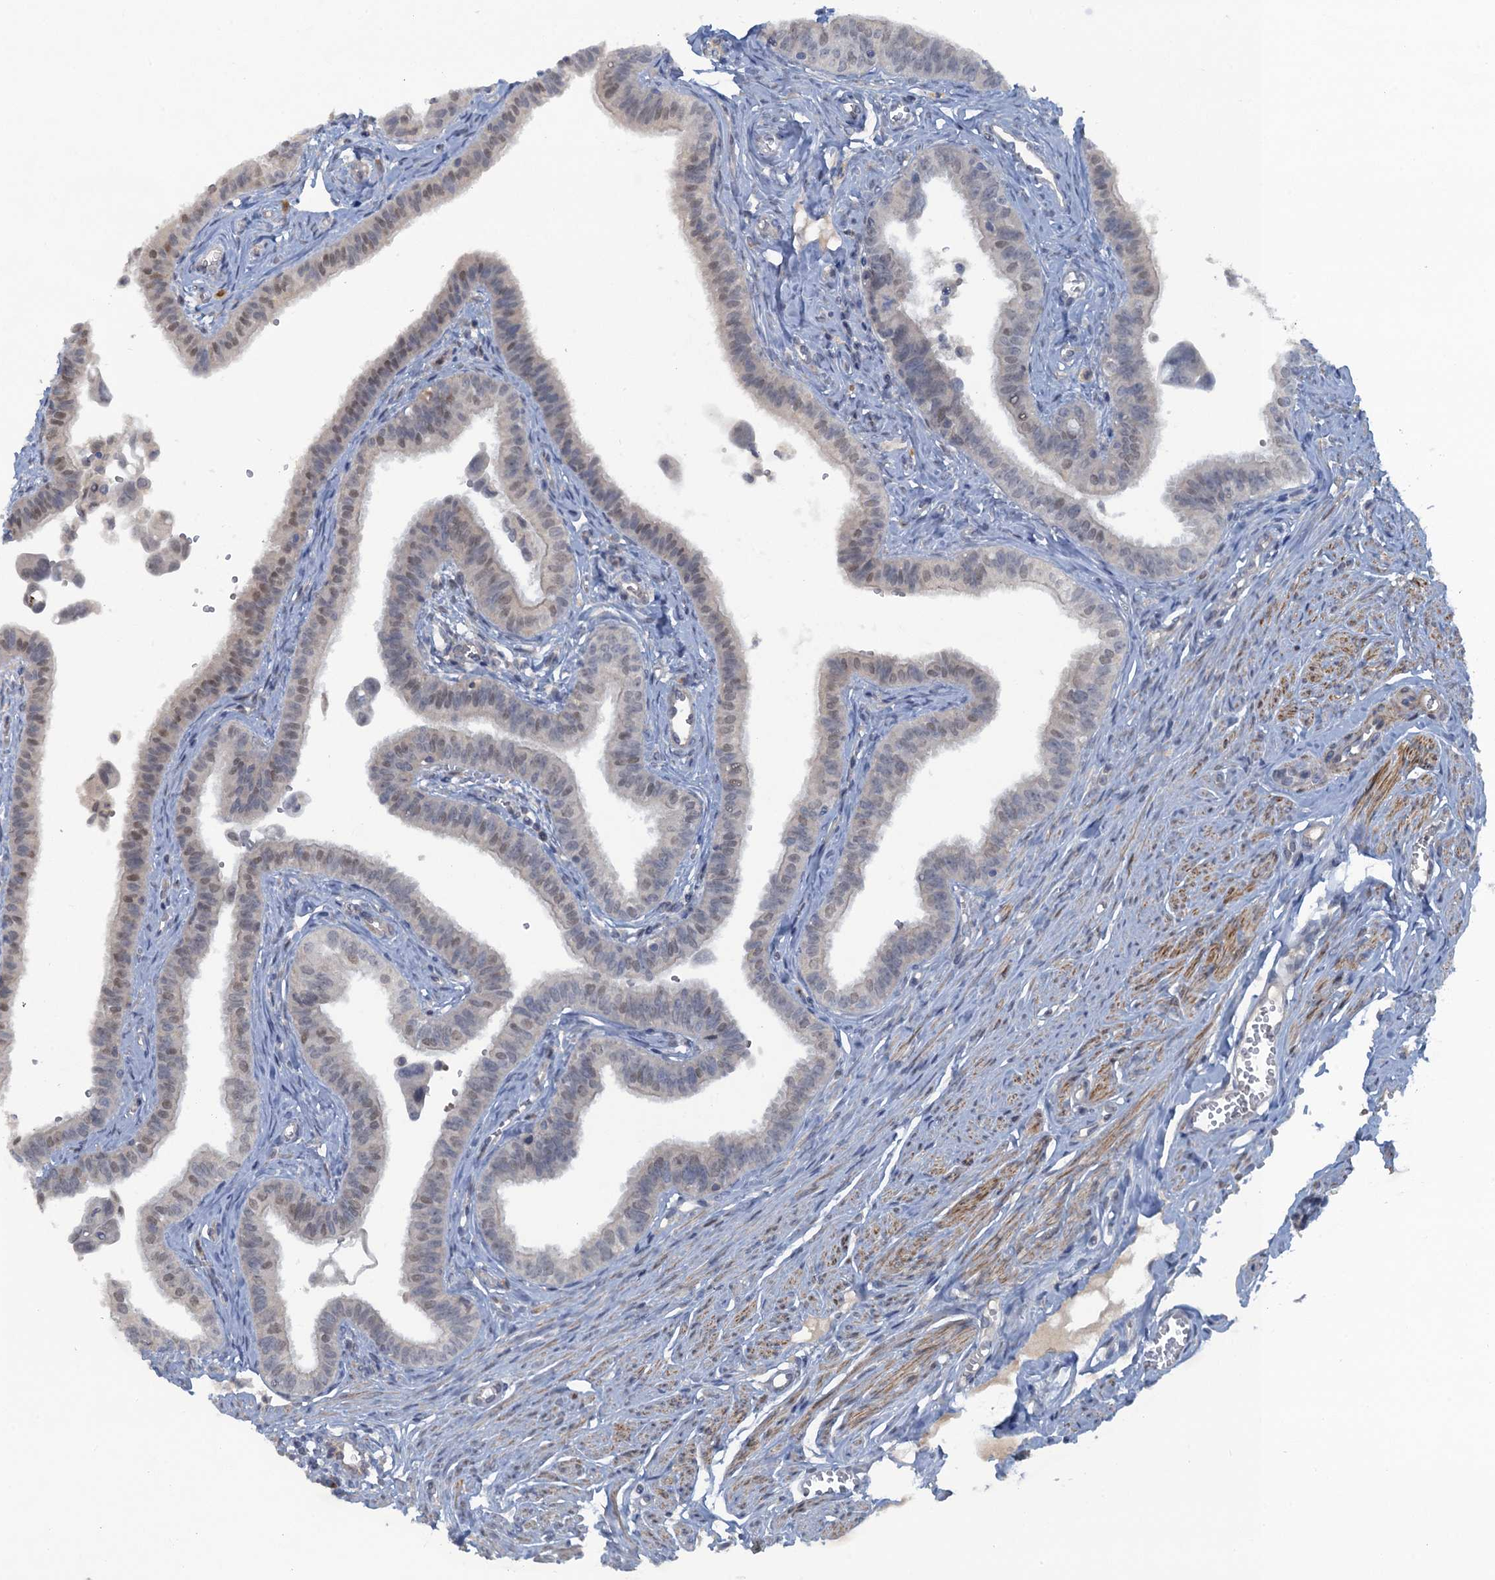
{"staining": {"intensity": "weak", "quantity": "<25%", "location": "nuclear"}, "tissue": "fallopian tube", "cell_type": "Glandular cells", "image_type": "normal", "snomed": [{"axis": "morphology", "description": "Normal tissue, NOS"}, {"axis": "morphology", "description": "Carcinoma, NOS"}, {"axis": "topography", "description": "Fallopian tube"}, {"axis": "topography", "description": "Ovary"}], "caption": "Normal fallopian tube was stained to show a protein in brown. There is no significant staining in glandular cells.", "gene": "MYO16", "patient": {"sex": "female", "age": 59}}